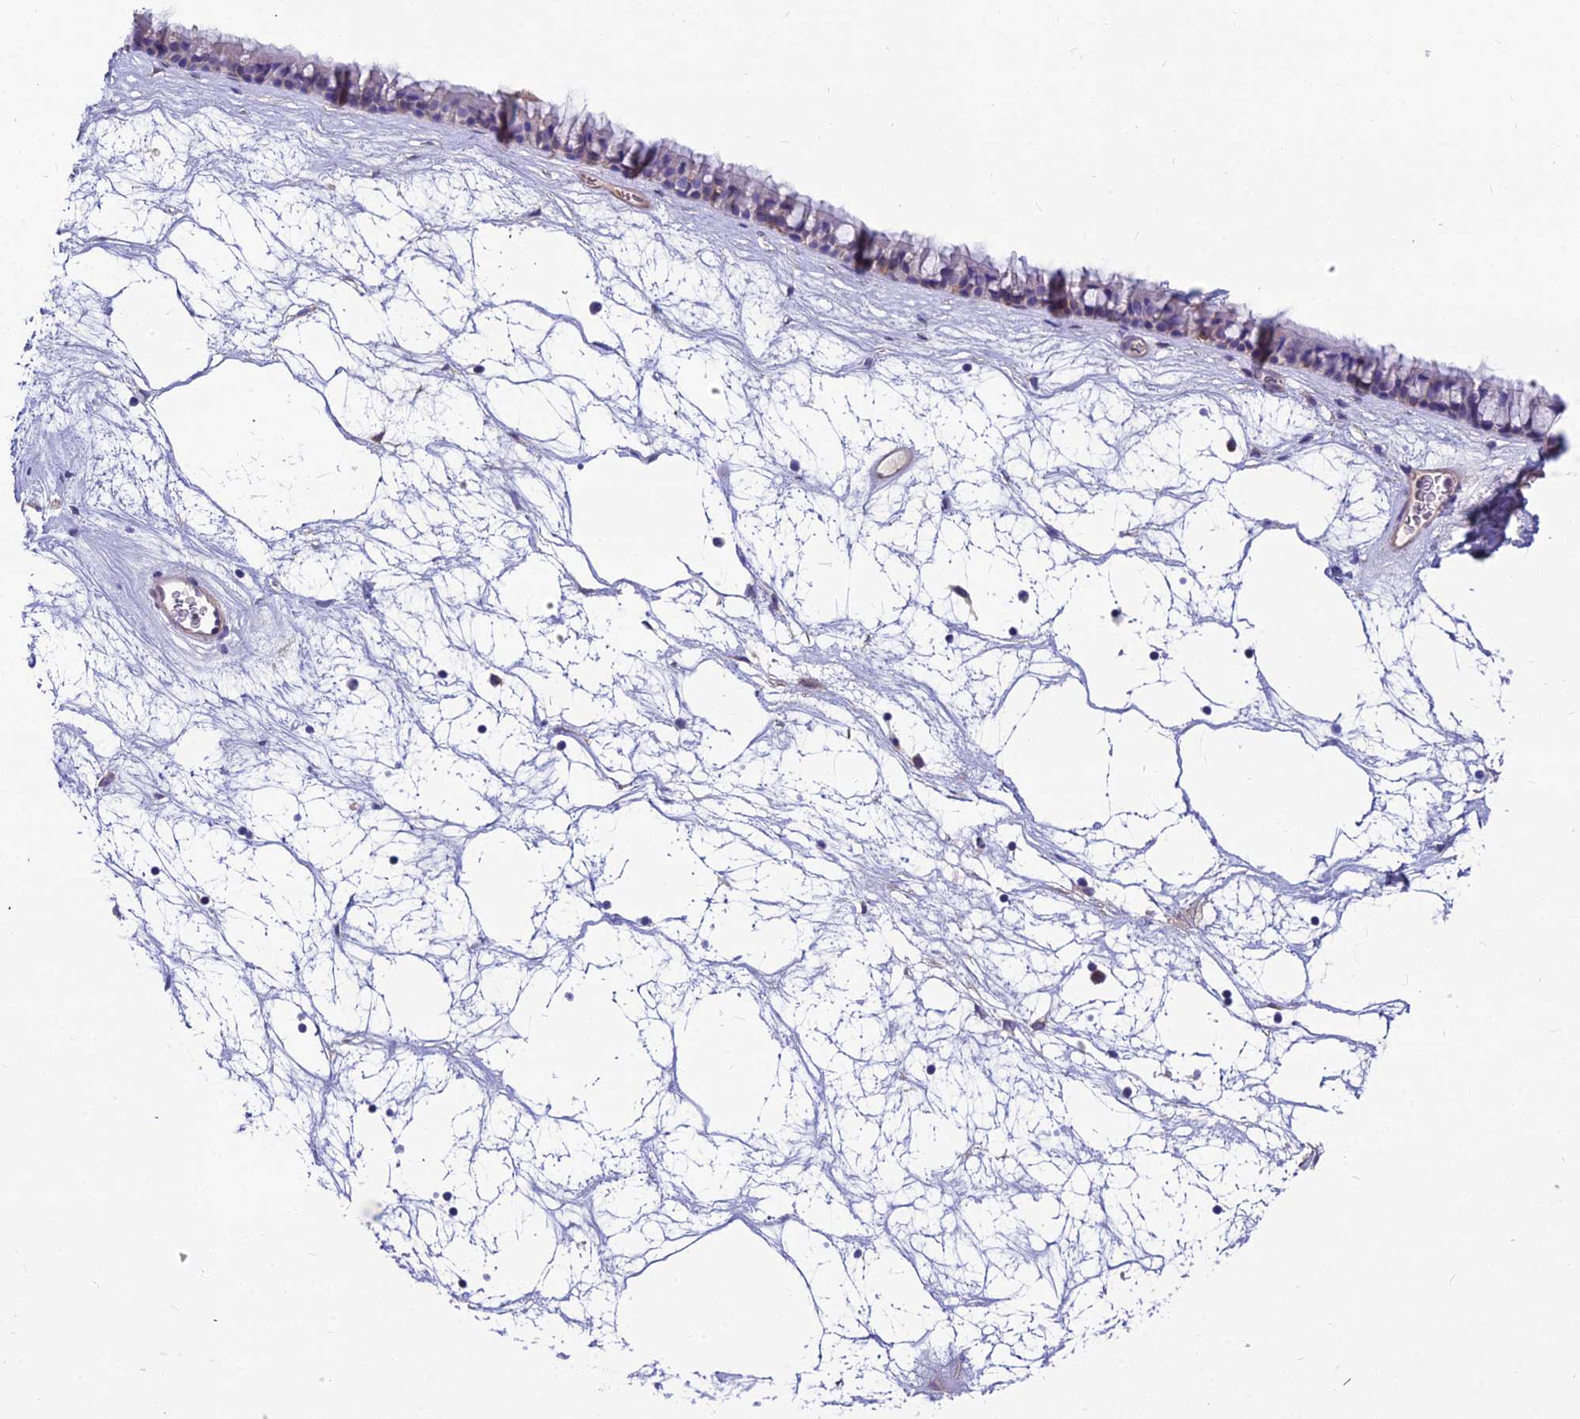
{"staining": {"intensity": "negative", "quantity": "none", "location": "none"}, "tissue": "nasopharynx", "cell_type": "Respiratory epithelial cells", "image_type": "normal", "snomed": [{"axis": "morphology", "description": "Normal tissue, NOS"}, {"axis": "topography", "description": "Nasopharynx"}], "caption": "Respiratory epithelial cells show no significant protein expression in unremarkable nasopharynx. Nuclei are stained in blue.", "gene": "MVD", "patient": {"sex": "male", "age": 64}}